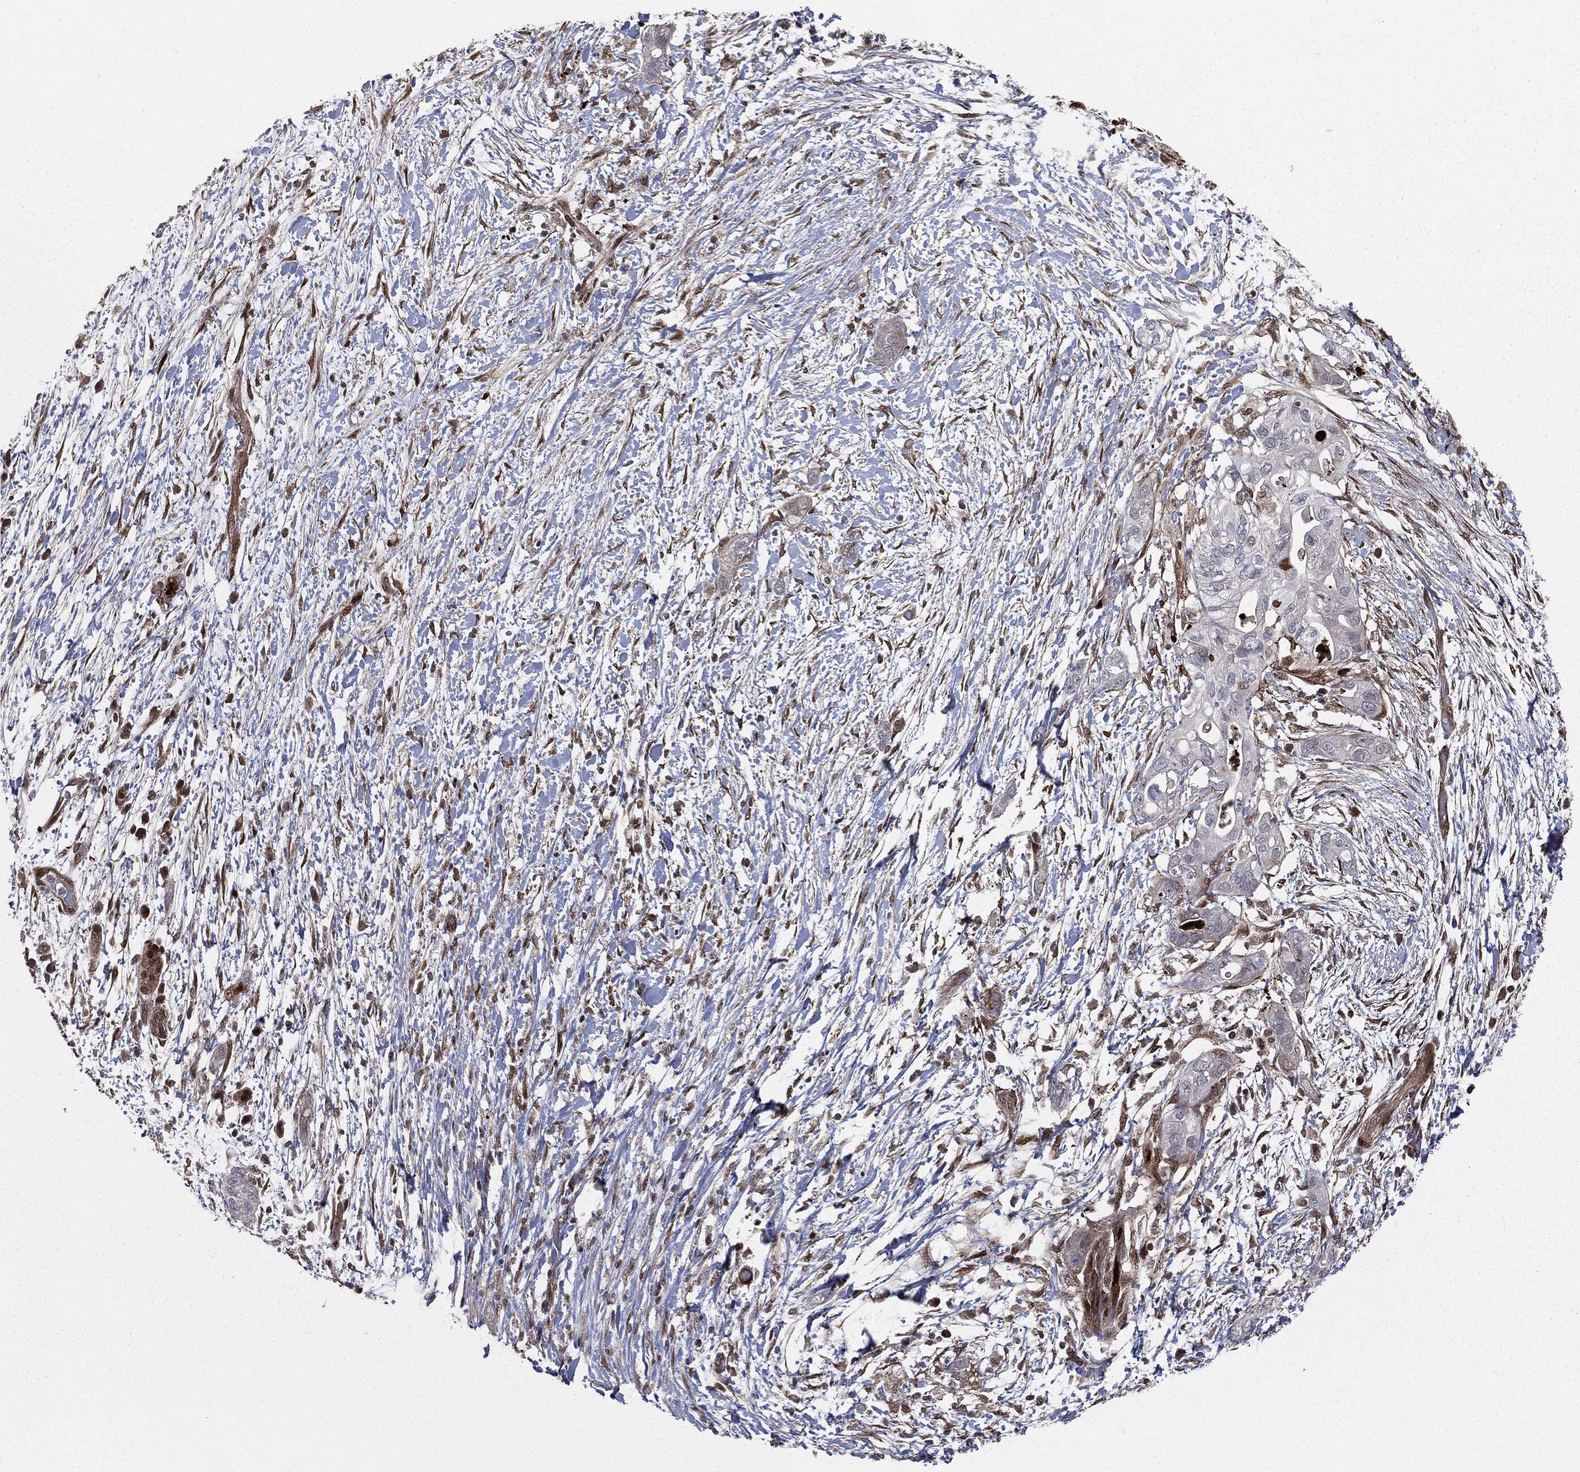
{"staining": {"intensity": "negative", "quantity": "none", "location": "none"}, "tissue": "pancreatic cancer", "cell_type": "Tumor cells", "image_type": "cancer", "snomed": [{"axis": "morphology", "description": "Adenocarcinoma, NOS"}, {"axis": "topography", "description": "Pancreas"}], "caption": "This is a histopathology image of immunohistochemistry staining of pancreatic cancer, which shows no staining in tumor cells.", "gene": "SMAD4", "patient": {"sex": "female", "age": 72}}